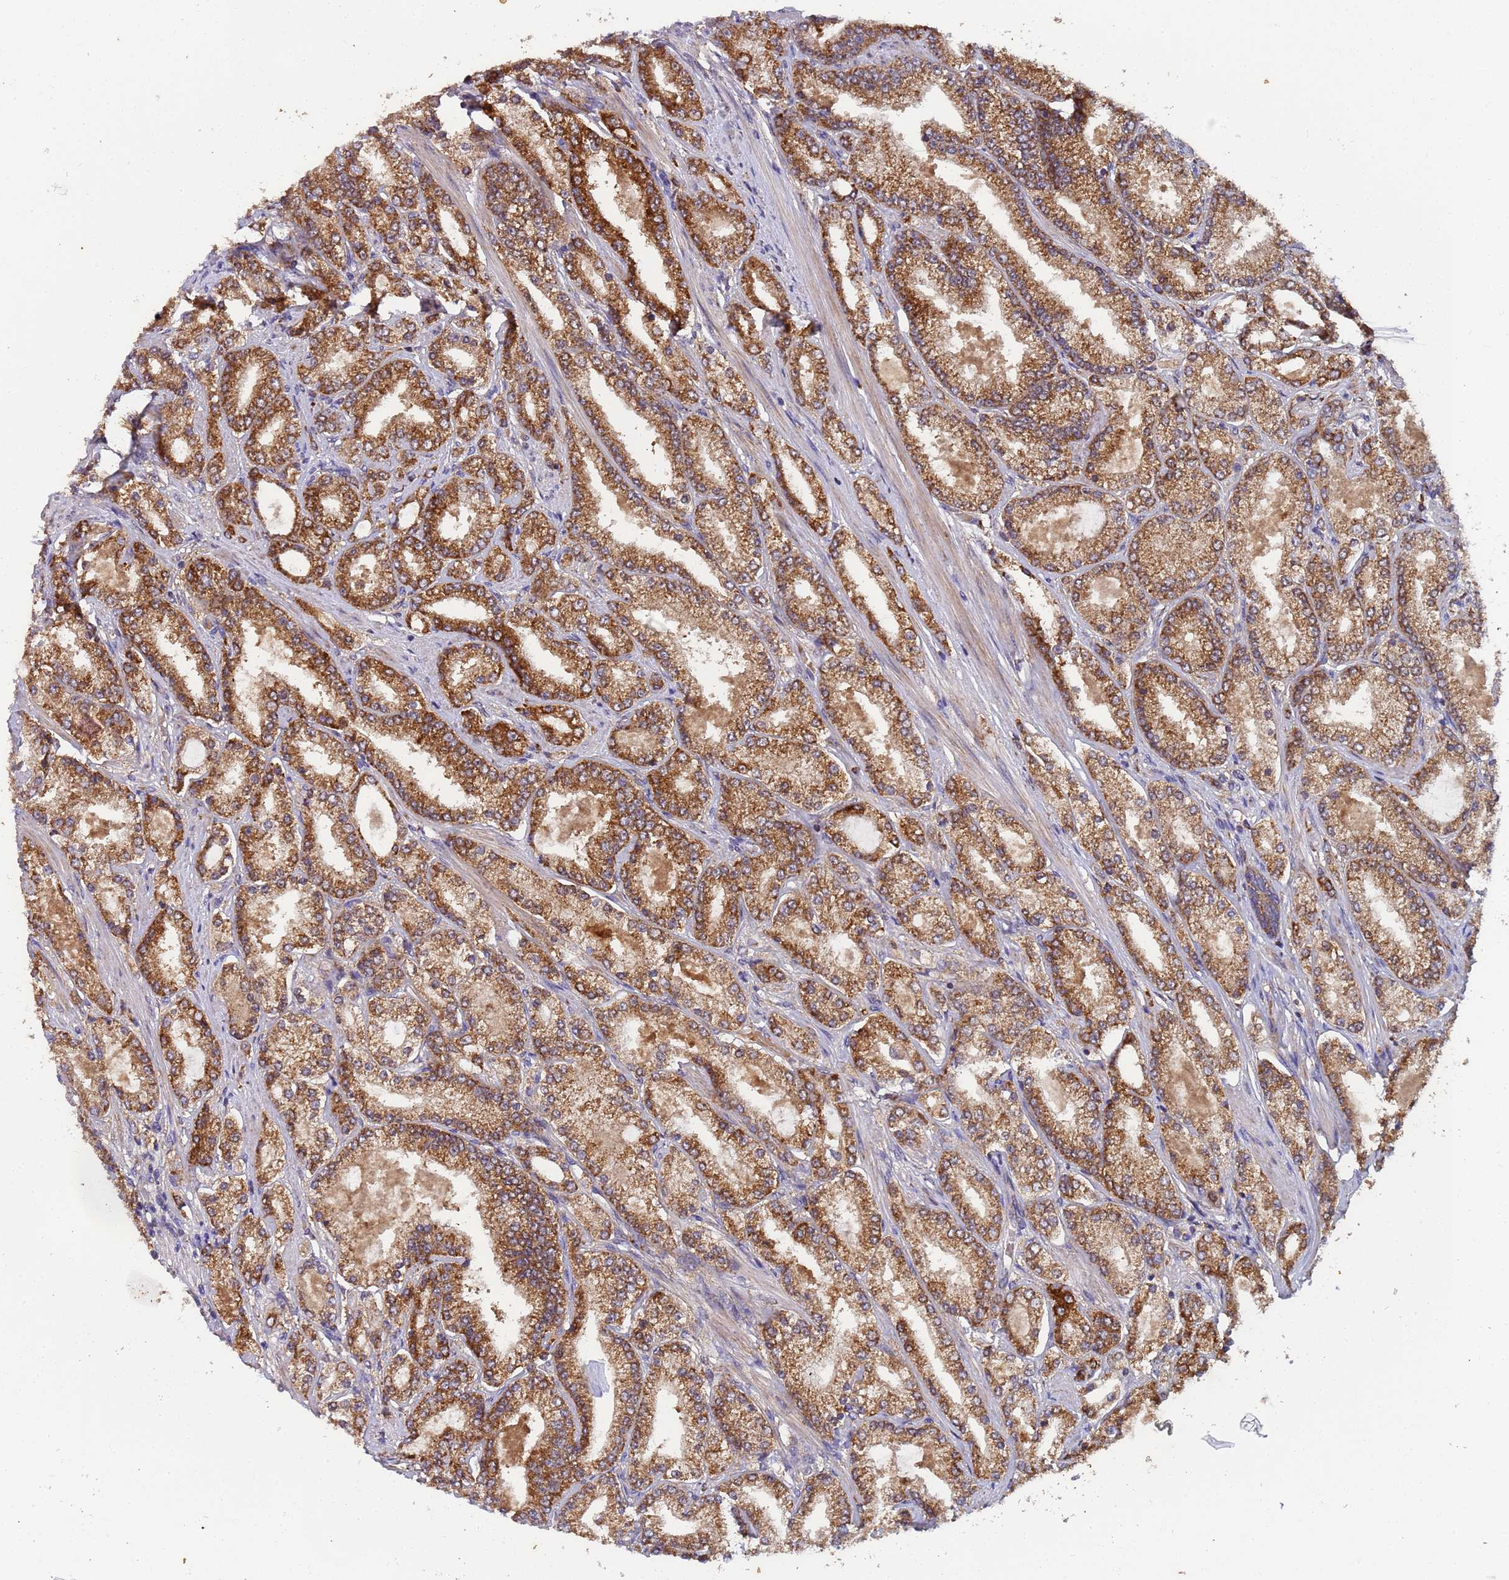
{"staining": {"intensity": "strong", "quantity": ">75%", "location": "cytoplasmic/membranous"}, "tissue": "prostate cancer", "cell_type": "Tumor cells", "image_type": "cancer", "snomed": [{"axis": "morphology", "description": "Adenocarcinoma, High grade"}, {"axis": "topography", "description": "Prostate"}], "caption": "High-power microscopy captured an IHC image of adenocarcinoma (high-grade) (prostate), revealing strong cytoplasmic/membranous positivity in approximately >75% of tumor cells.", "gene": "TMEM126A", "patient": {"sex": "male", "age": 68}}